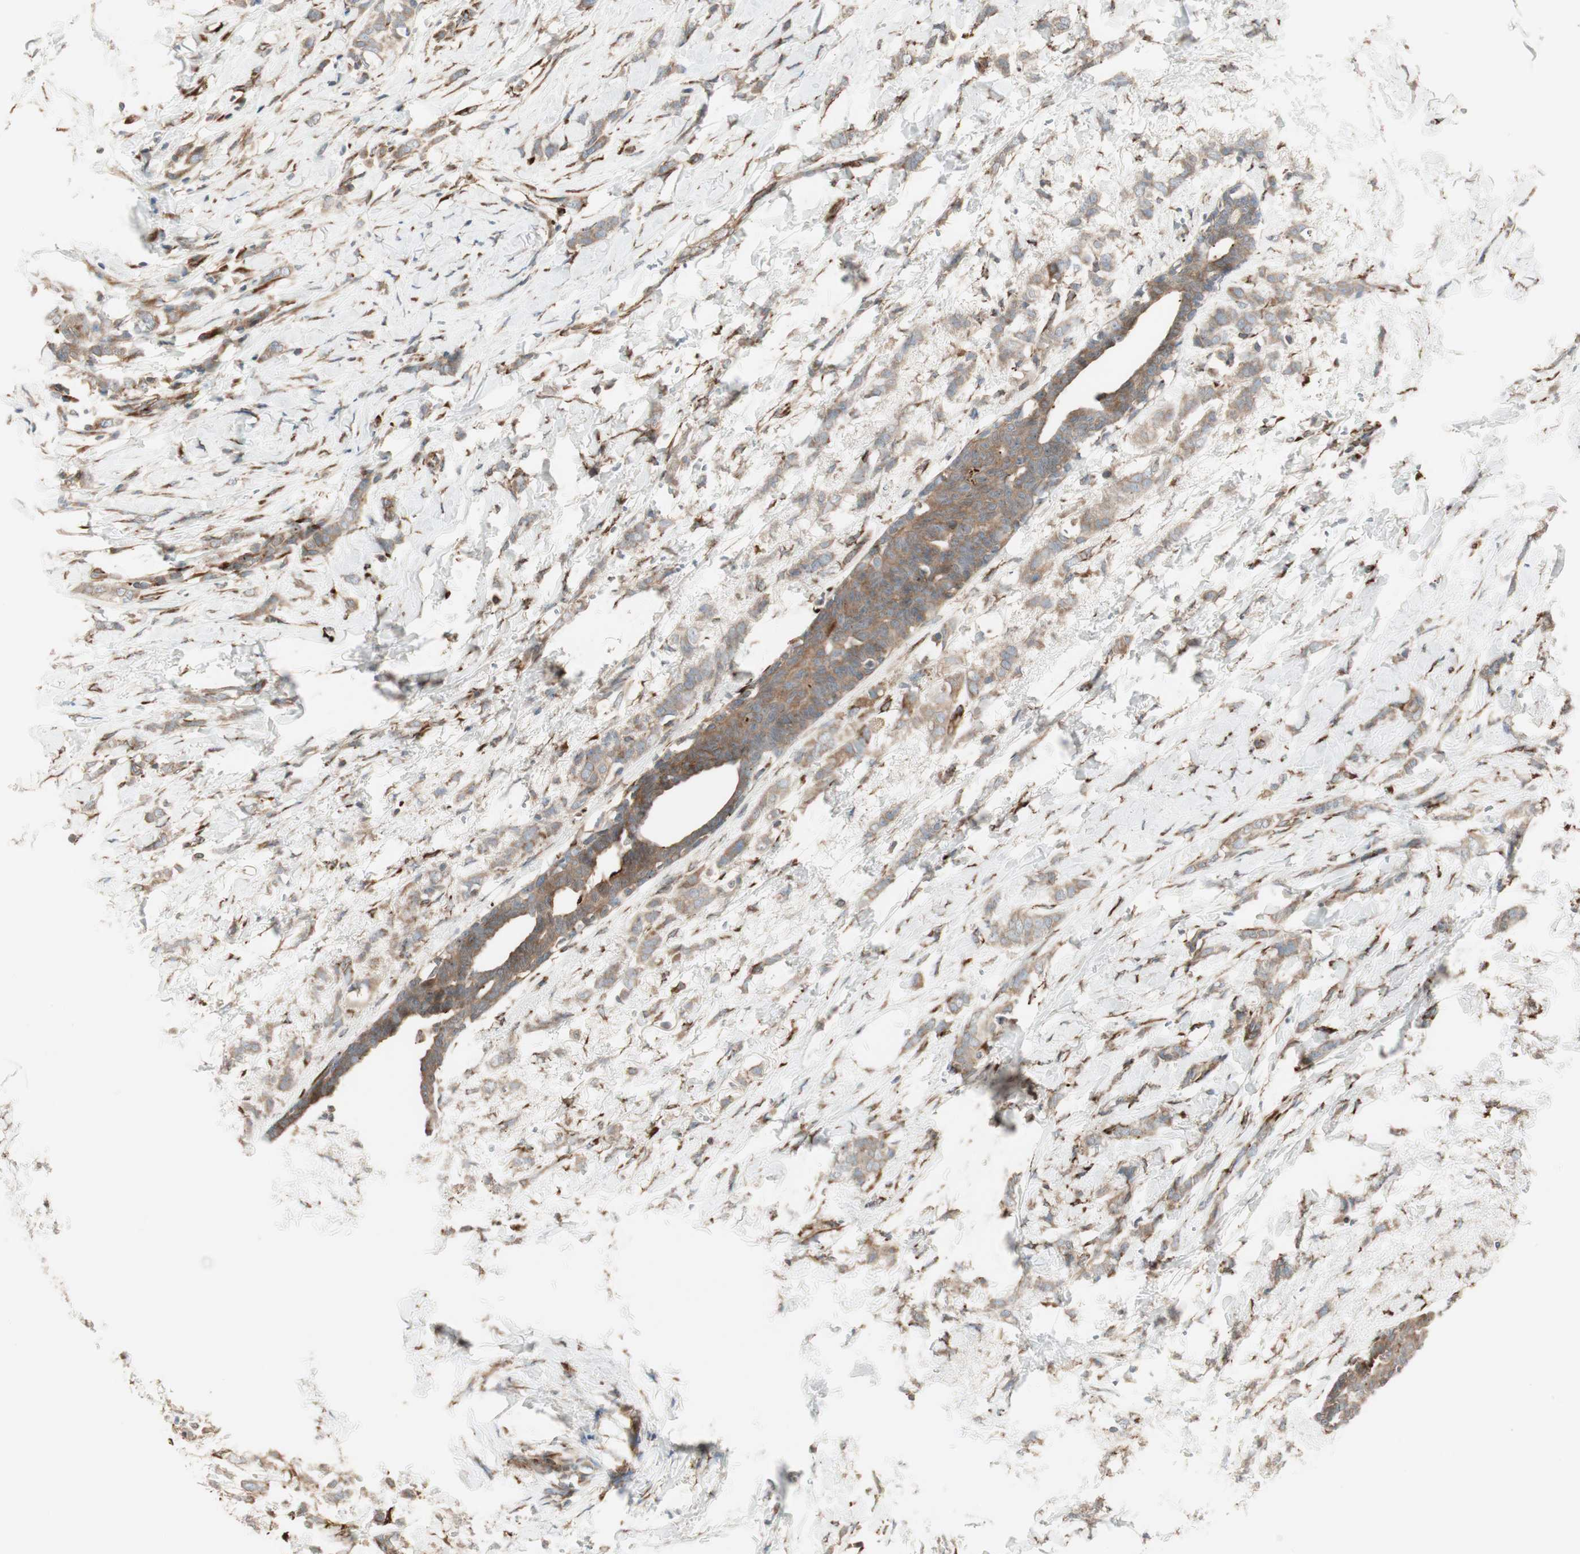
{"staining": {"intensity": "weak", "quantity": ">75%", "location": "cytoplasmic/membranous"}, "tissue": "breast cancer", "cell_type": "Tumor cells", "image_type": "cancer", "snomed": [{"axis": "morphology", "description": "Lobular carcinoma, in situ"}, {"axis": "morphology", "description": "Lobular carcinoma"}, {"axis": "topography", "description": "Breast"}], "caption": "Human breast cancer stained with a brown dye exhibits weak cytoplasmic/membranous positive positivity in approximately >75% of tumor cells.", "gene": "PRKG1", "patient": {"sex": "female", "age": 41}}